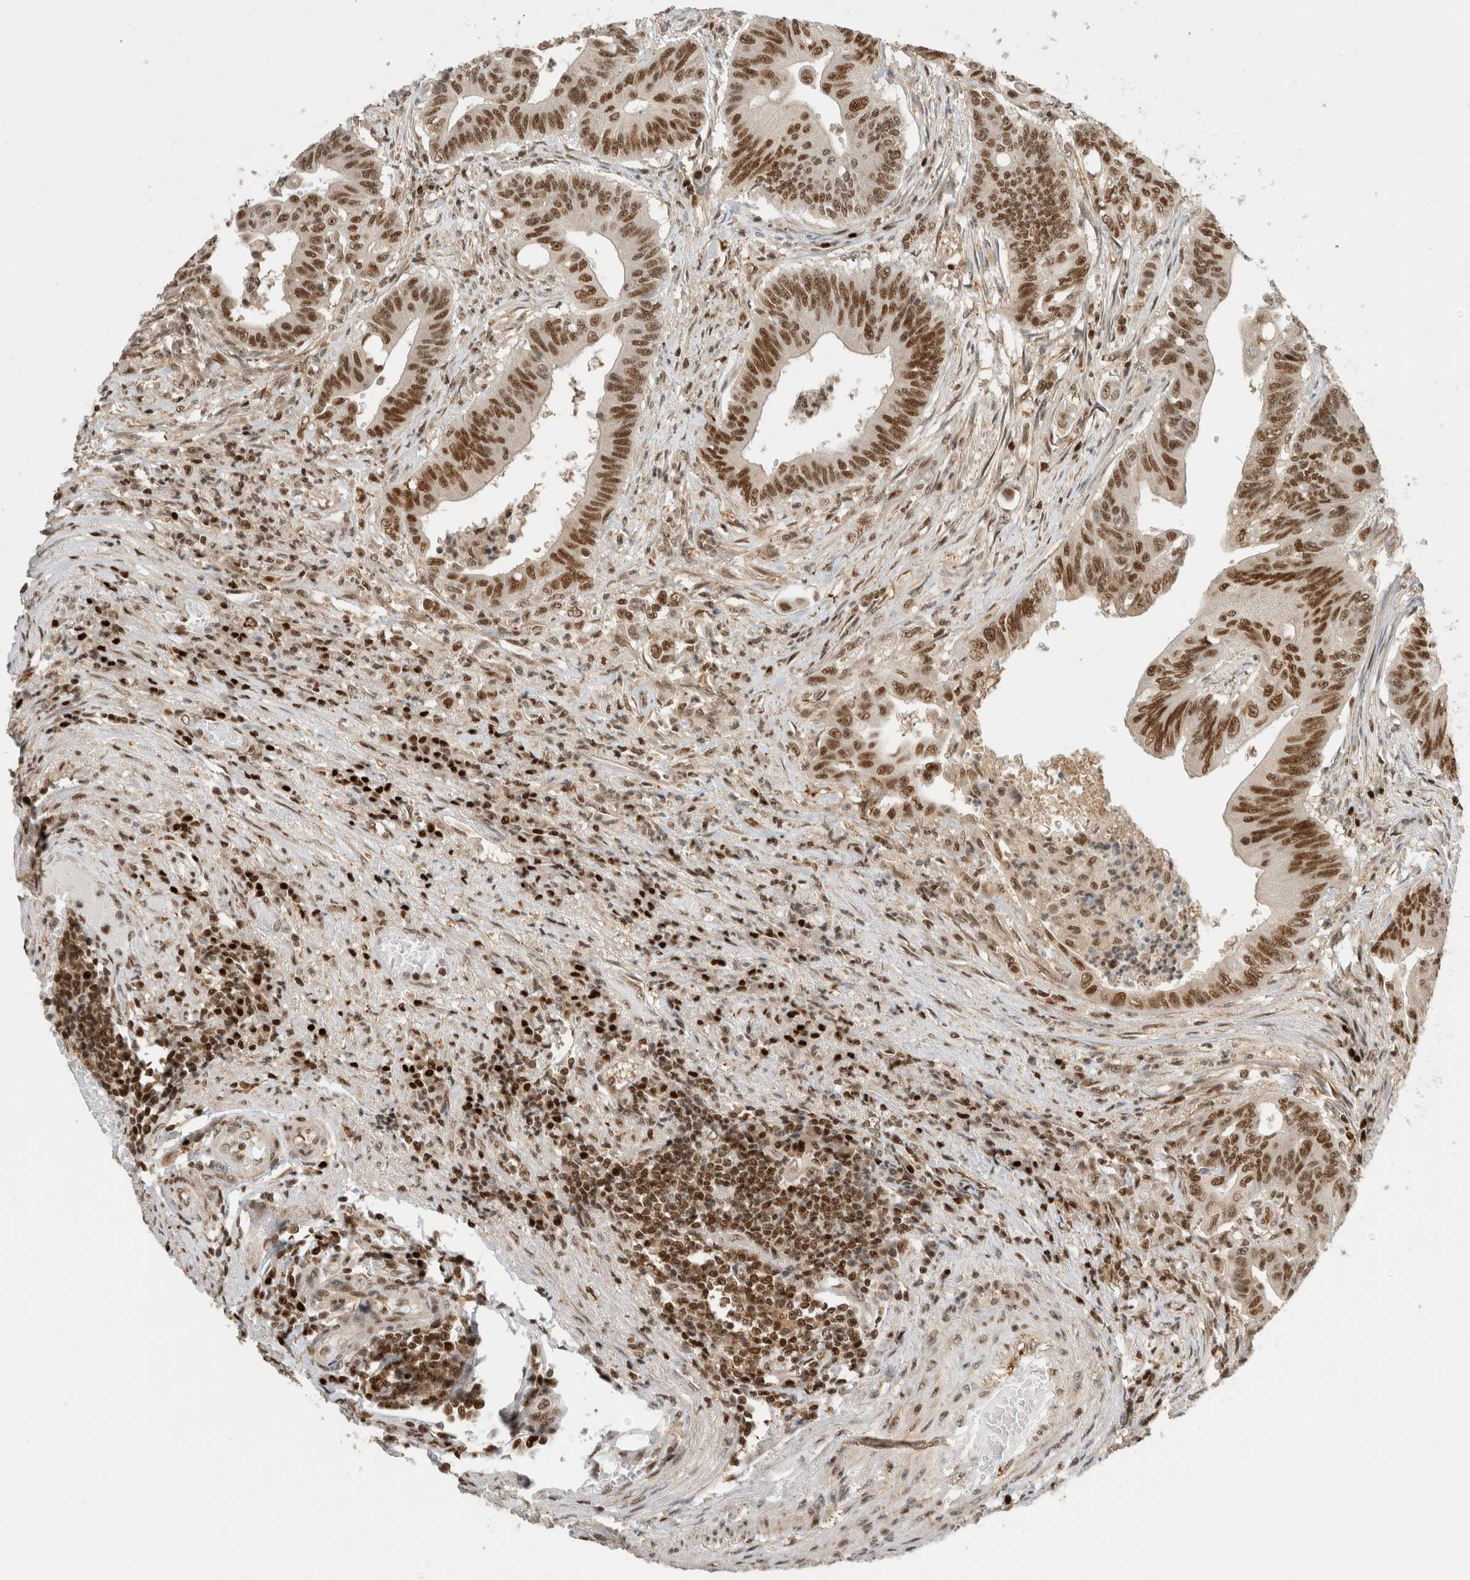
{"staining": {"intensity": "moderate", "quantity": ">75%", "location": "nuclear"}, "tissue": "colorectal cancer", "cell_type": "Tumor cells", "image_type": "cancer", "snomed": [{"axis": "morphology", "description": "Adenoma, NOS"}, {"axis": "morphology", "description": "Adenocarcinoma, NOS"}, {"axis": "topography", "description": "Colon"}], "caption": "Tumor cells display medium levels of moderate nuclear staining in about >75% of cells in colorectal adenocarcinoma.", "gene": "SNRNP40", "patient": {"sex": "male", "age": 79}}